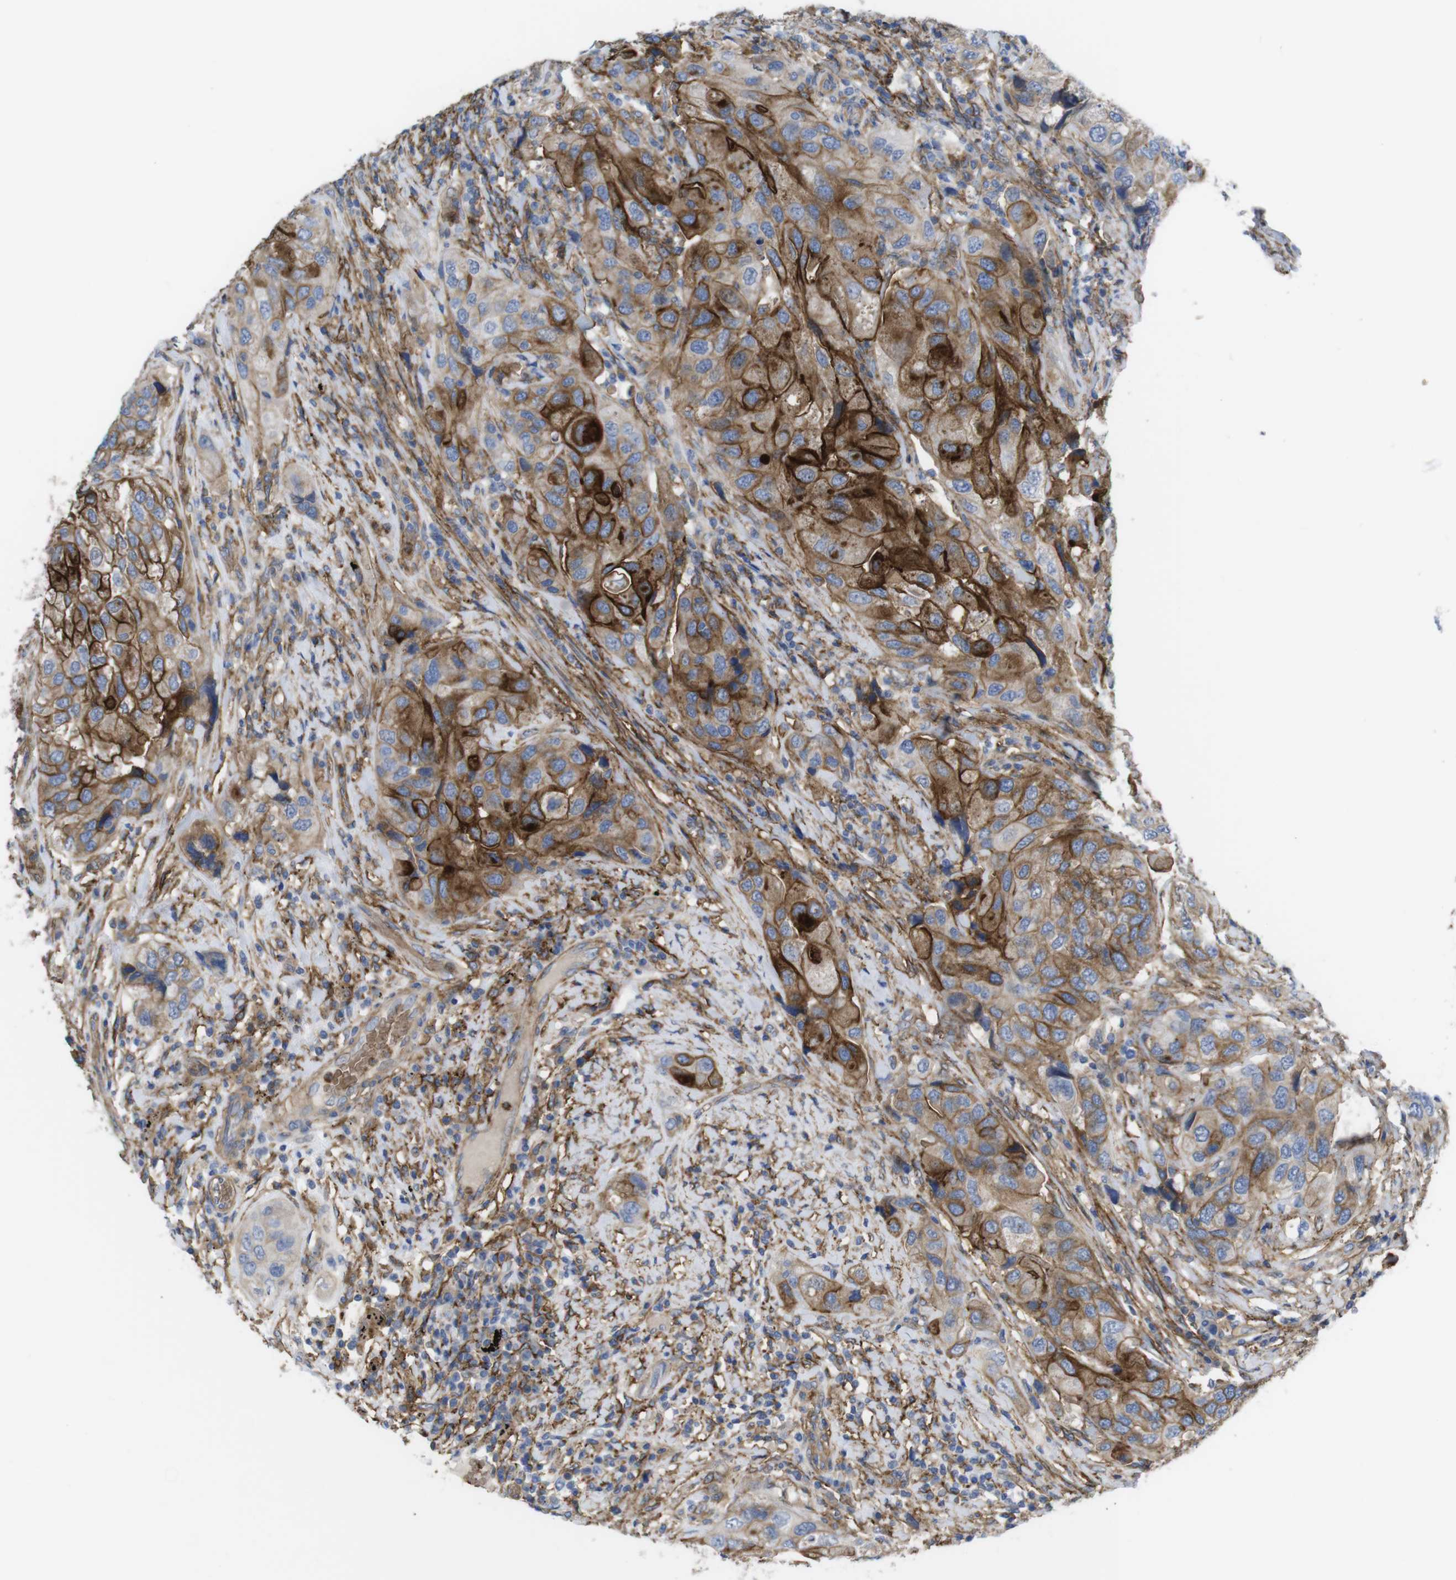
{"staining": {"intensity": "moderate", "quantity": ">75%", "location": "cytoplasmic/membranous"}, "tissue": "urothelial cancer", "cell_type": "Tumor cells", "image_type": "cancer", "snomed": [{"axis": "morphology", "description": "Urothelial carcinoma, High grade"}, {"axis": "topography", "description": "Urinary bladder"}], "caption": "Immunohistochemistry of human urothelial carcinoma (high-grade) displays medium levels of moderate cytoplasmic/membranous positivity in approximately >75% of tumor cells.", "gene": "CYBRD1", "patient": {"sex": "female", "age": 64}}